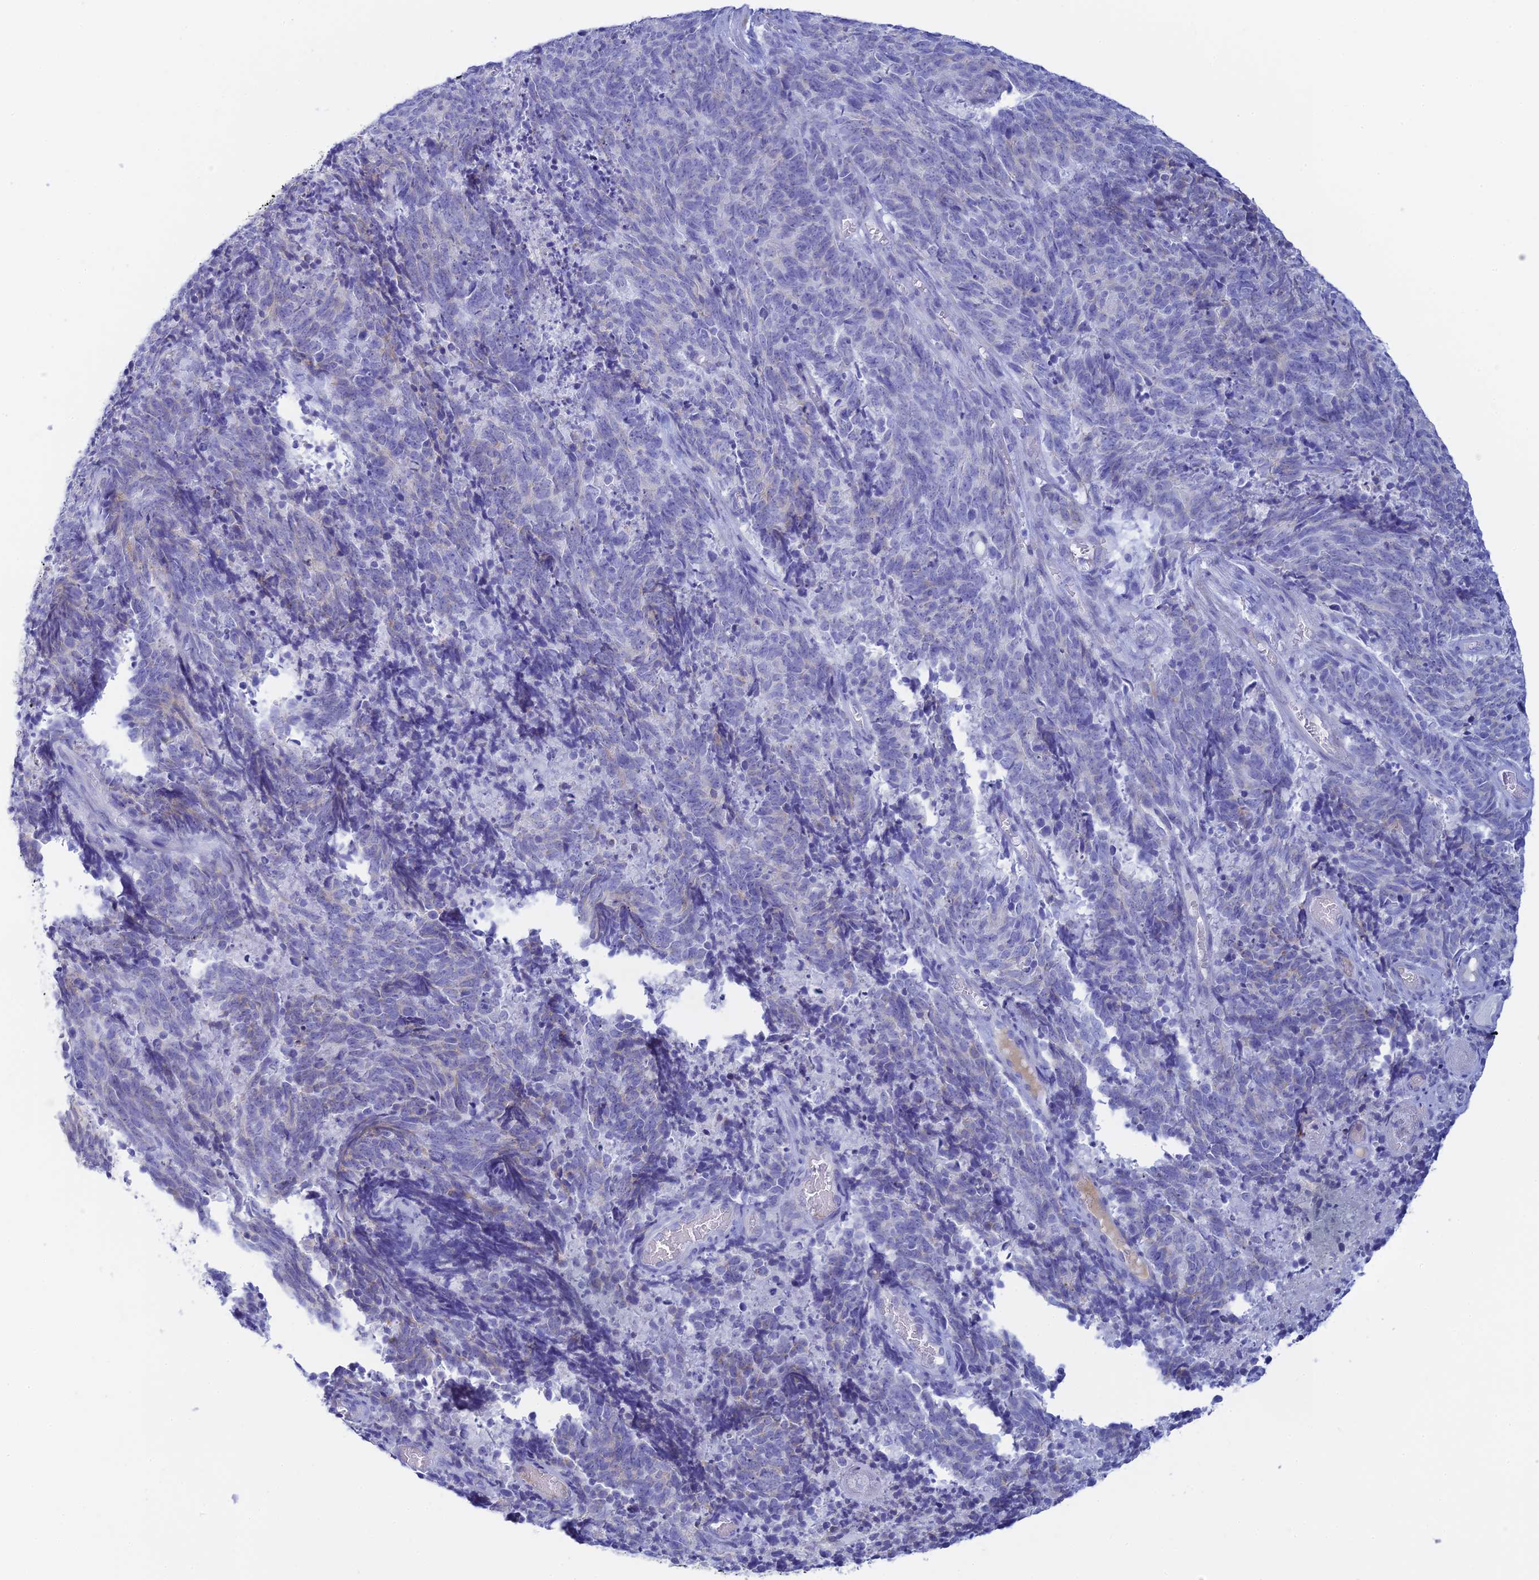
{"staining": {"intensity": "negative", "quantity": "none", "location": "none"}, "tissue": "cervical cancer", "cell_type": "Tumor cells", "image_type": "cancer", "snomed": [{"axis": "morphology", "description": "Squamous cell carcinoma, NOS"}, {"axis": "topography", "description": "Cervix"}], "caption": "There is no significant expression in tumor cells of cervical cancer (squamous cell carcinoma). Brightfield microscopy of IHC stained with DAB (brown) and hematoxylin (blue), captured at high magnification.", "gene": "CEP152", "patient": {"sex": "female", "age": 29}}